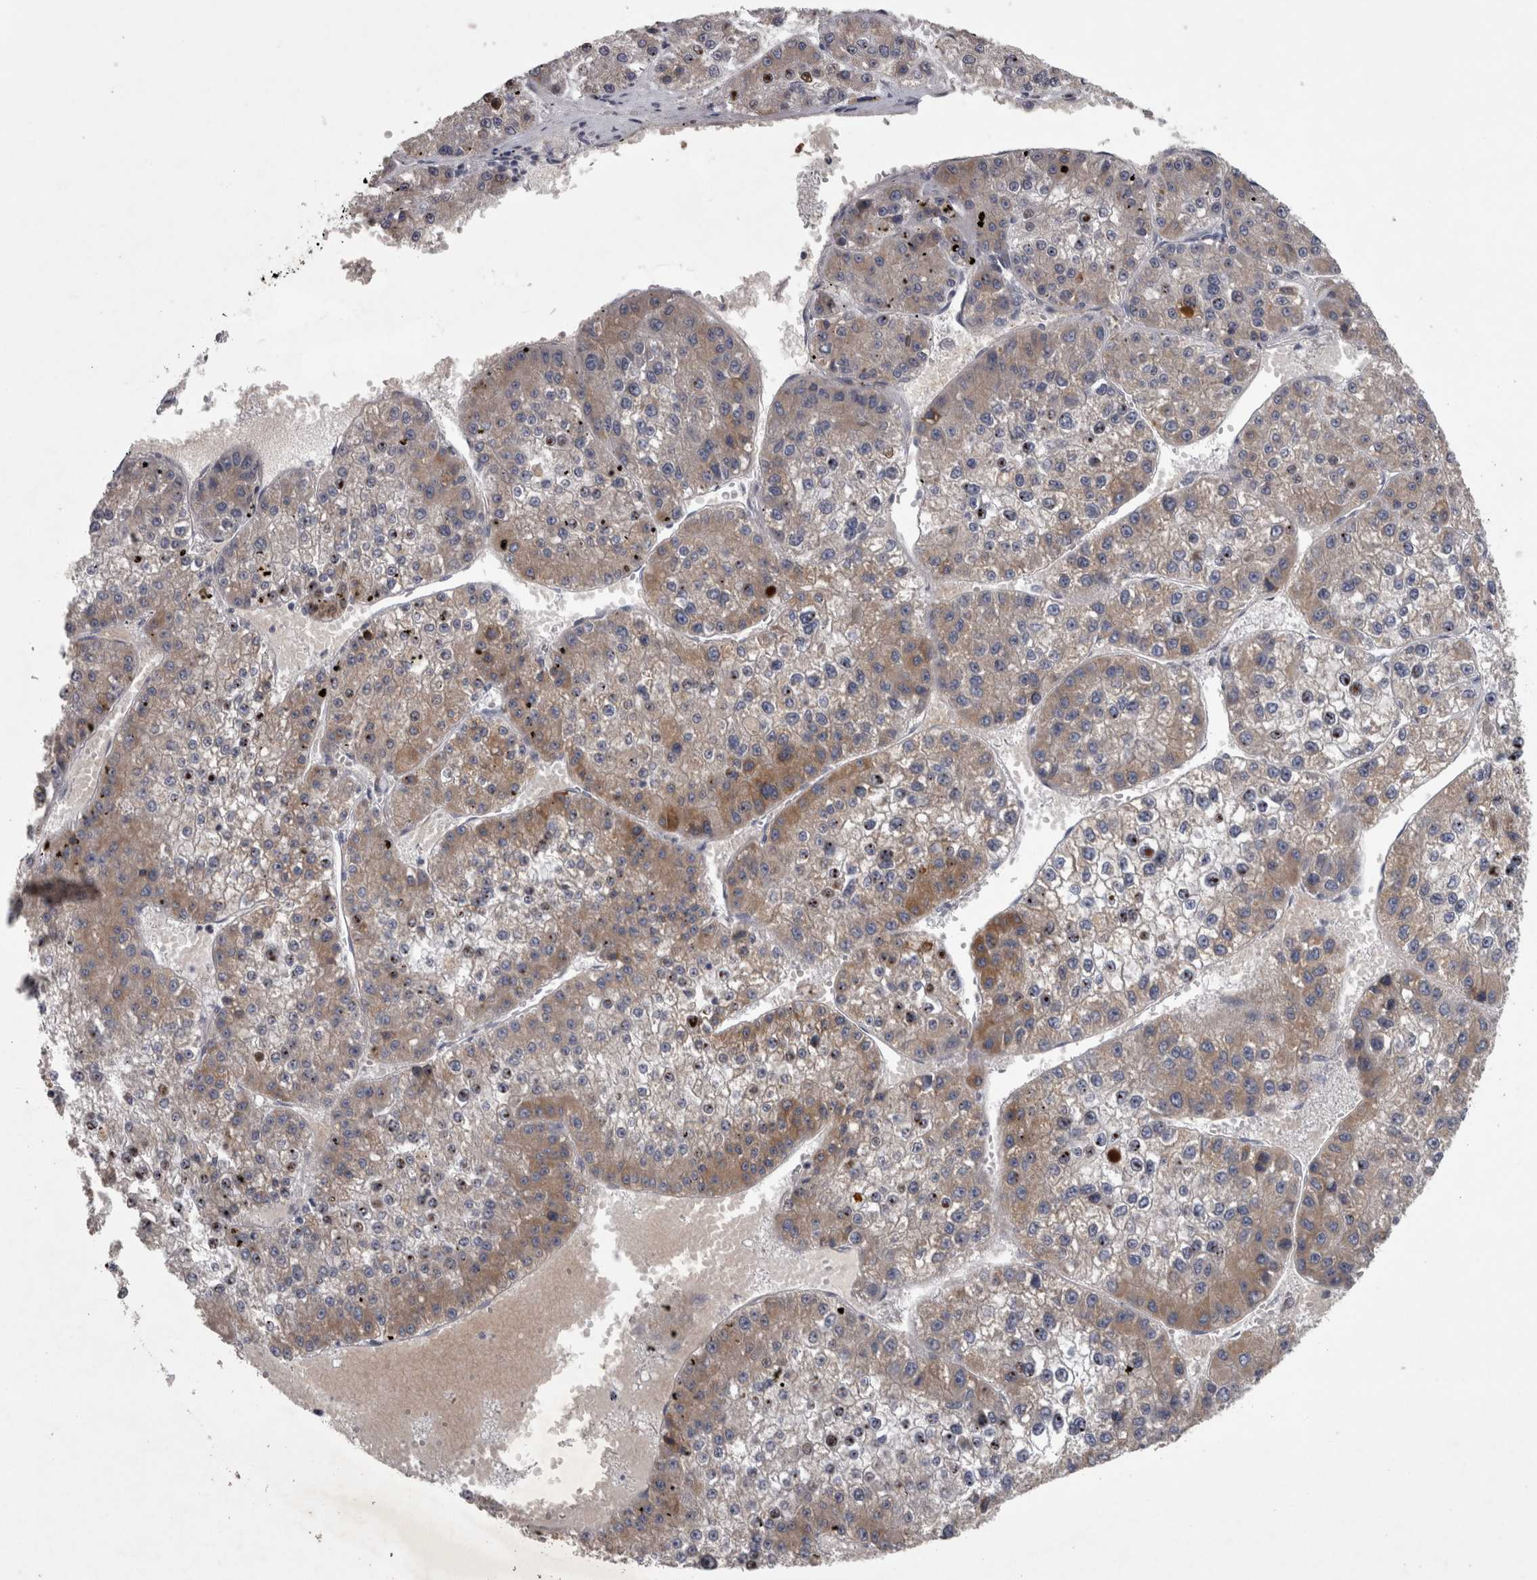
{"staining": {"intensity": "weak", "quantity": "25%-75%", "location": "cytoplasmic/membranous"}, "tissue": "liver cancer", "cell_type": "Tumor cells", "image_type": "cancer", "snomed": [{"axis": "morphology", "description": "Carcinoma, Hepatocellular, NOS"}, {"axis": "topography", "description": "Liver"}], "caption": "Weak cytoplasmic/membranous staining is seen in approximately 25%-75% of tumor cells in liver cancer.", "gene": "DBT", "patient": {"sex": "female", "age": 73}}